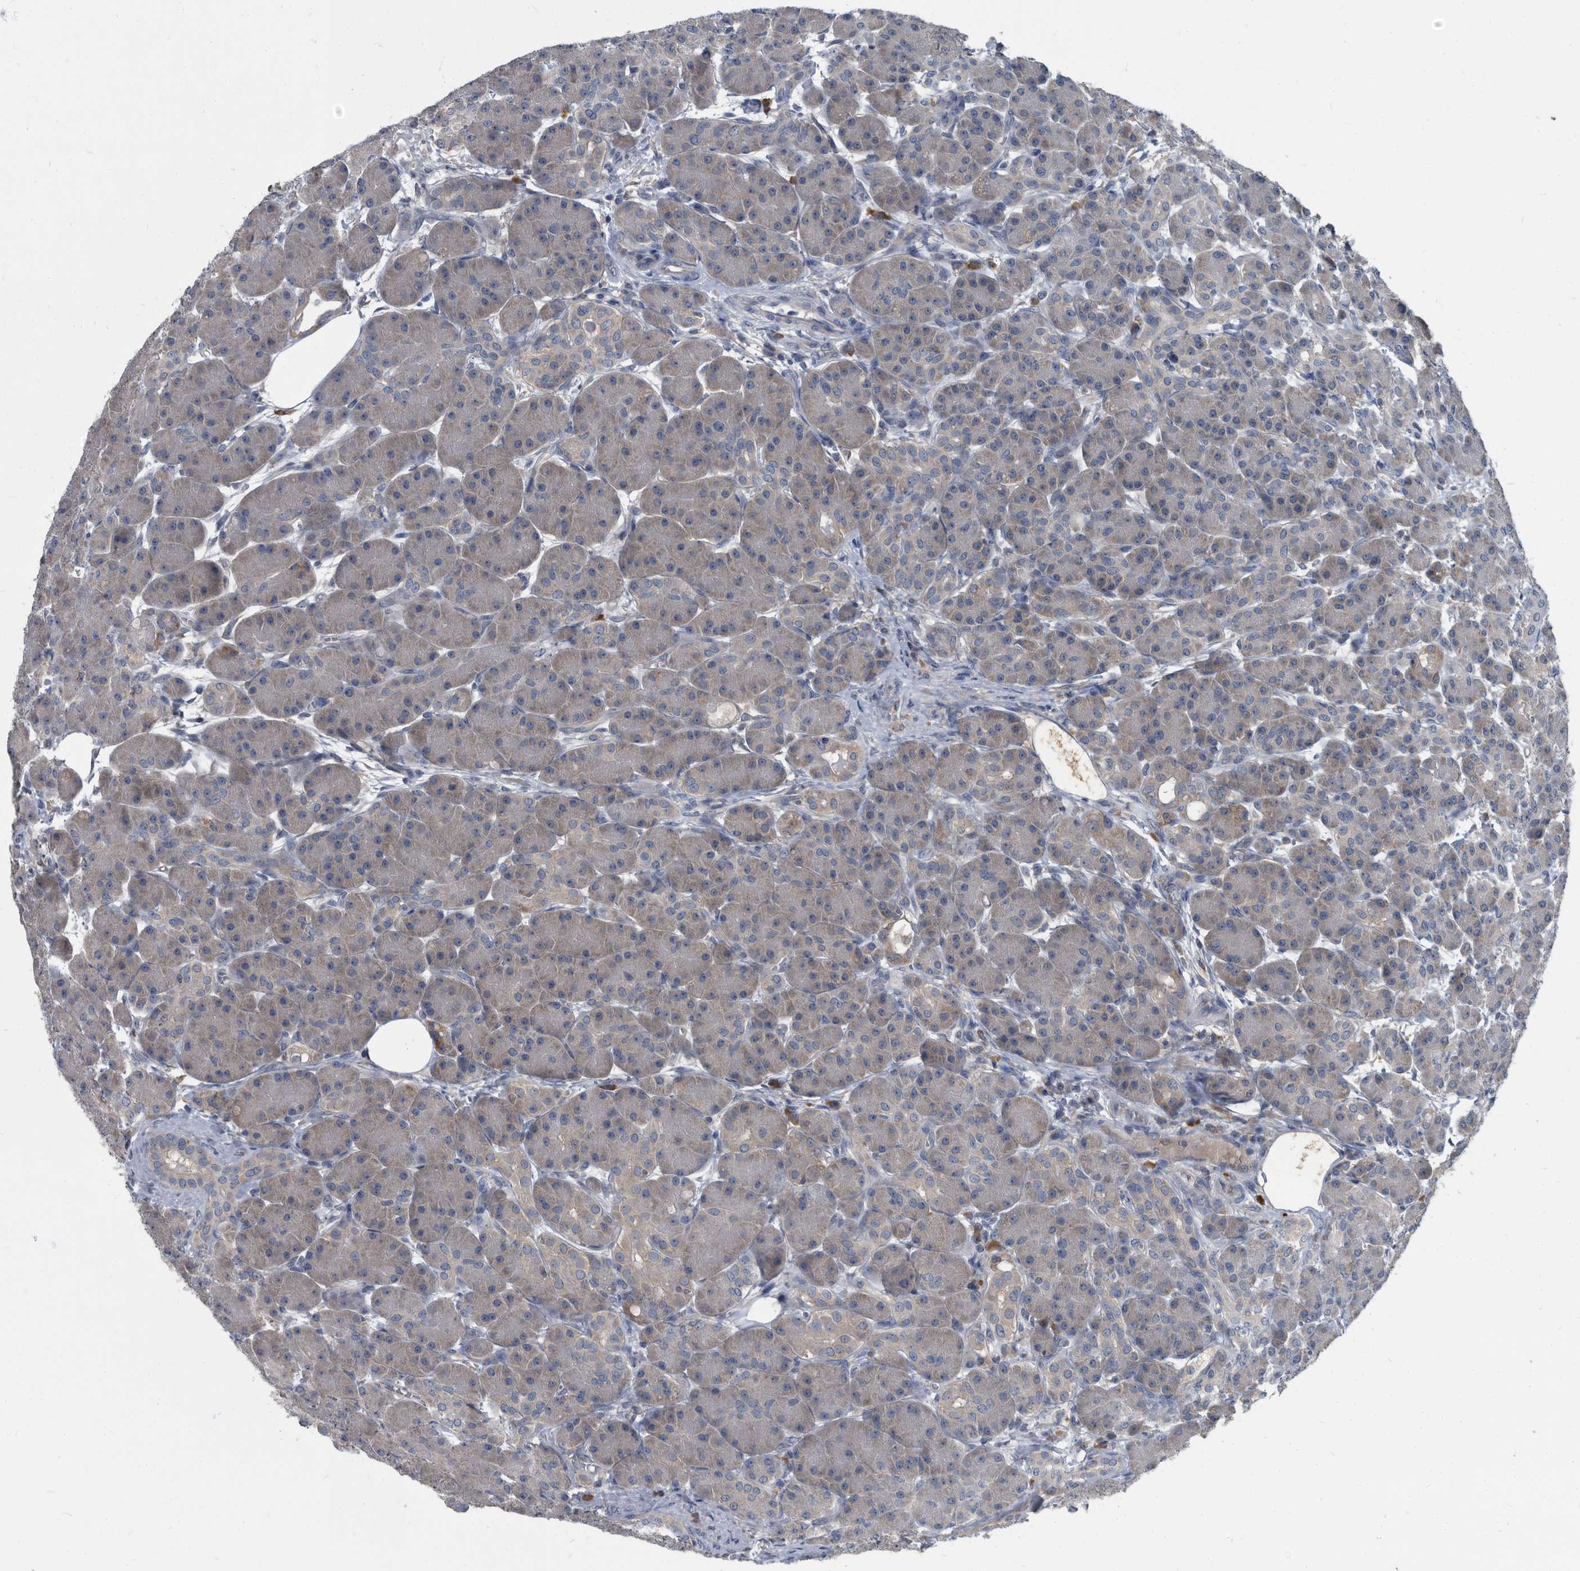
{"staining": {"intensity": "weak", "quantity": "<25%", "location": "cytoplasmic/membranous"}, "tissue": "pancreas", "cell_type": "Exocrine glandular cells", "image_type": "normal", "snomed": [{"axis": "morphology", "description": "Normal tissue, NOS"}, {"axis": "topography", "description": "Pancreas"}], "caption": "High power microscopy photomicrograph of an IHC micrograph of benign pancreas, revealing no significant expression in exocrine glandular cells.", "gene": "CDV3", "patient": {"sex": "male", "age": 63}}